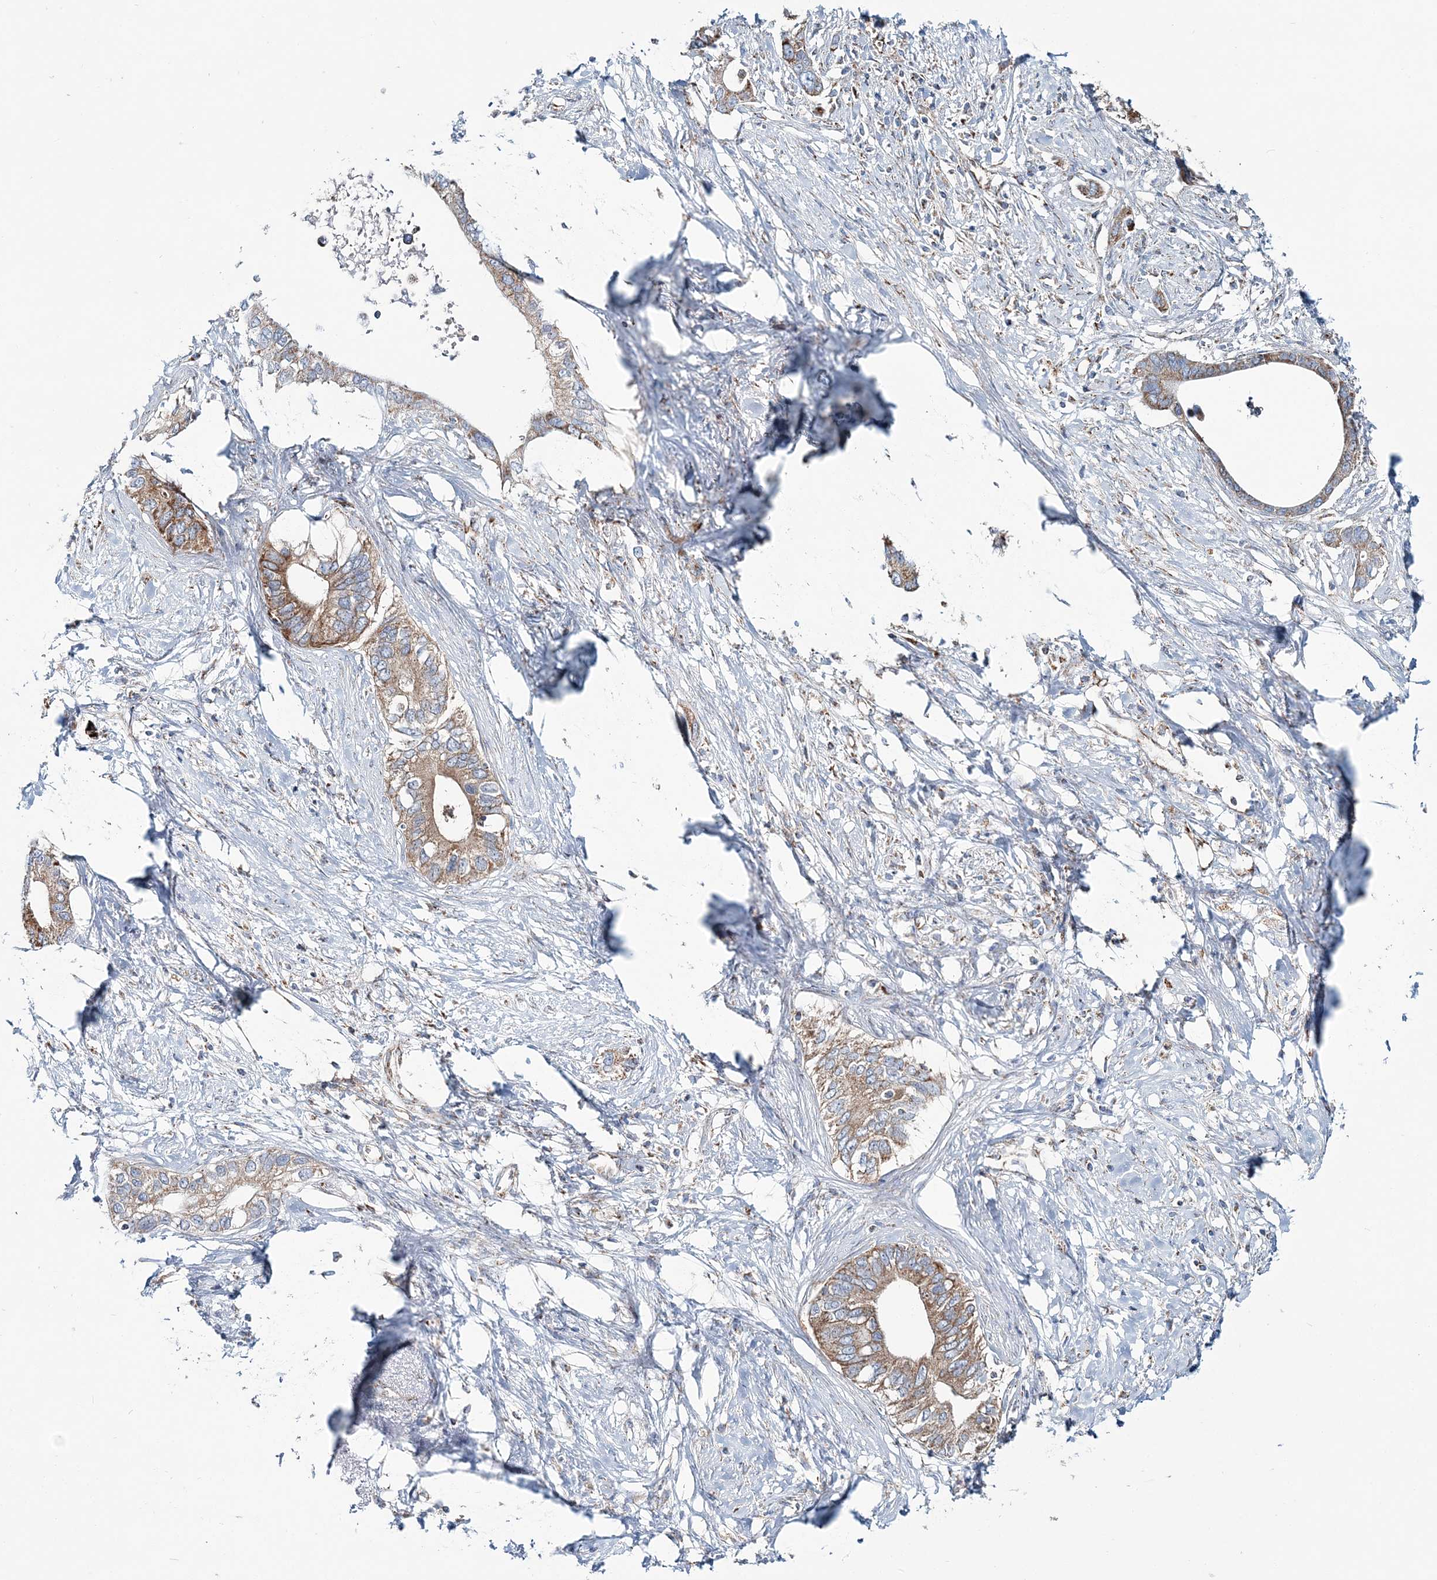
{"staining": {"intensity": "moderate", "quantity": ">75%", "location": "cytoplasmic/membranous"}, "tissue": "pancreatic cancer", "cell_type": "Tumor cells", "image_type": "cancer", "snomed": [{"axis": "morphology", "description": "Normal tissue, NOS"}, {"axis": "morphology", "description": "Adenocarcinoma, NOS"}, {"axis": "topography", "description": "Pancreas"}, {"axis": "topography", "description": "Peripheral nerve tissue"}], "caption": "The micrograph shows staining of pancreatic adenocarcinoma, revealing moderate cytoplasmic/membranous protein expression (brown color) within tumor cells. The staining was performed using DAB (3,3'-diaminobenzidine), with brown indicating positive protein expression. Nuclei are stained blue with hematoxylin.", "gene": "ARHGAP6", "patient": {"sex": "male", "age": 59}}